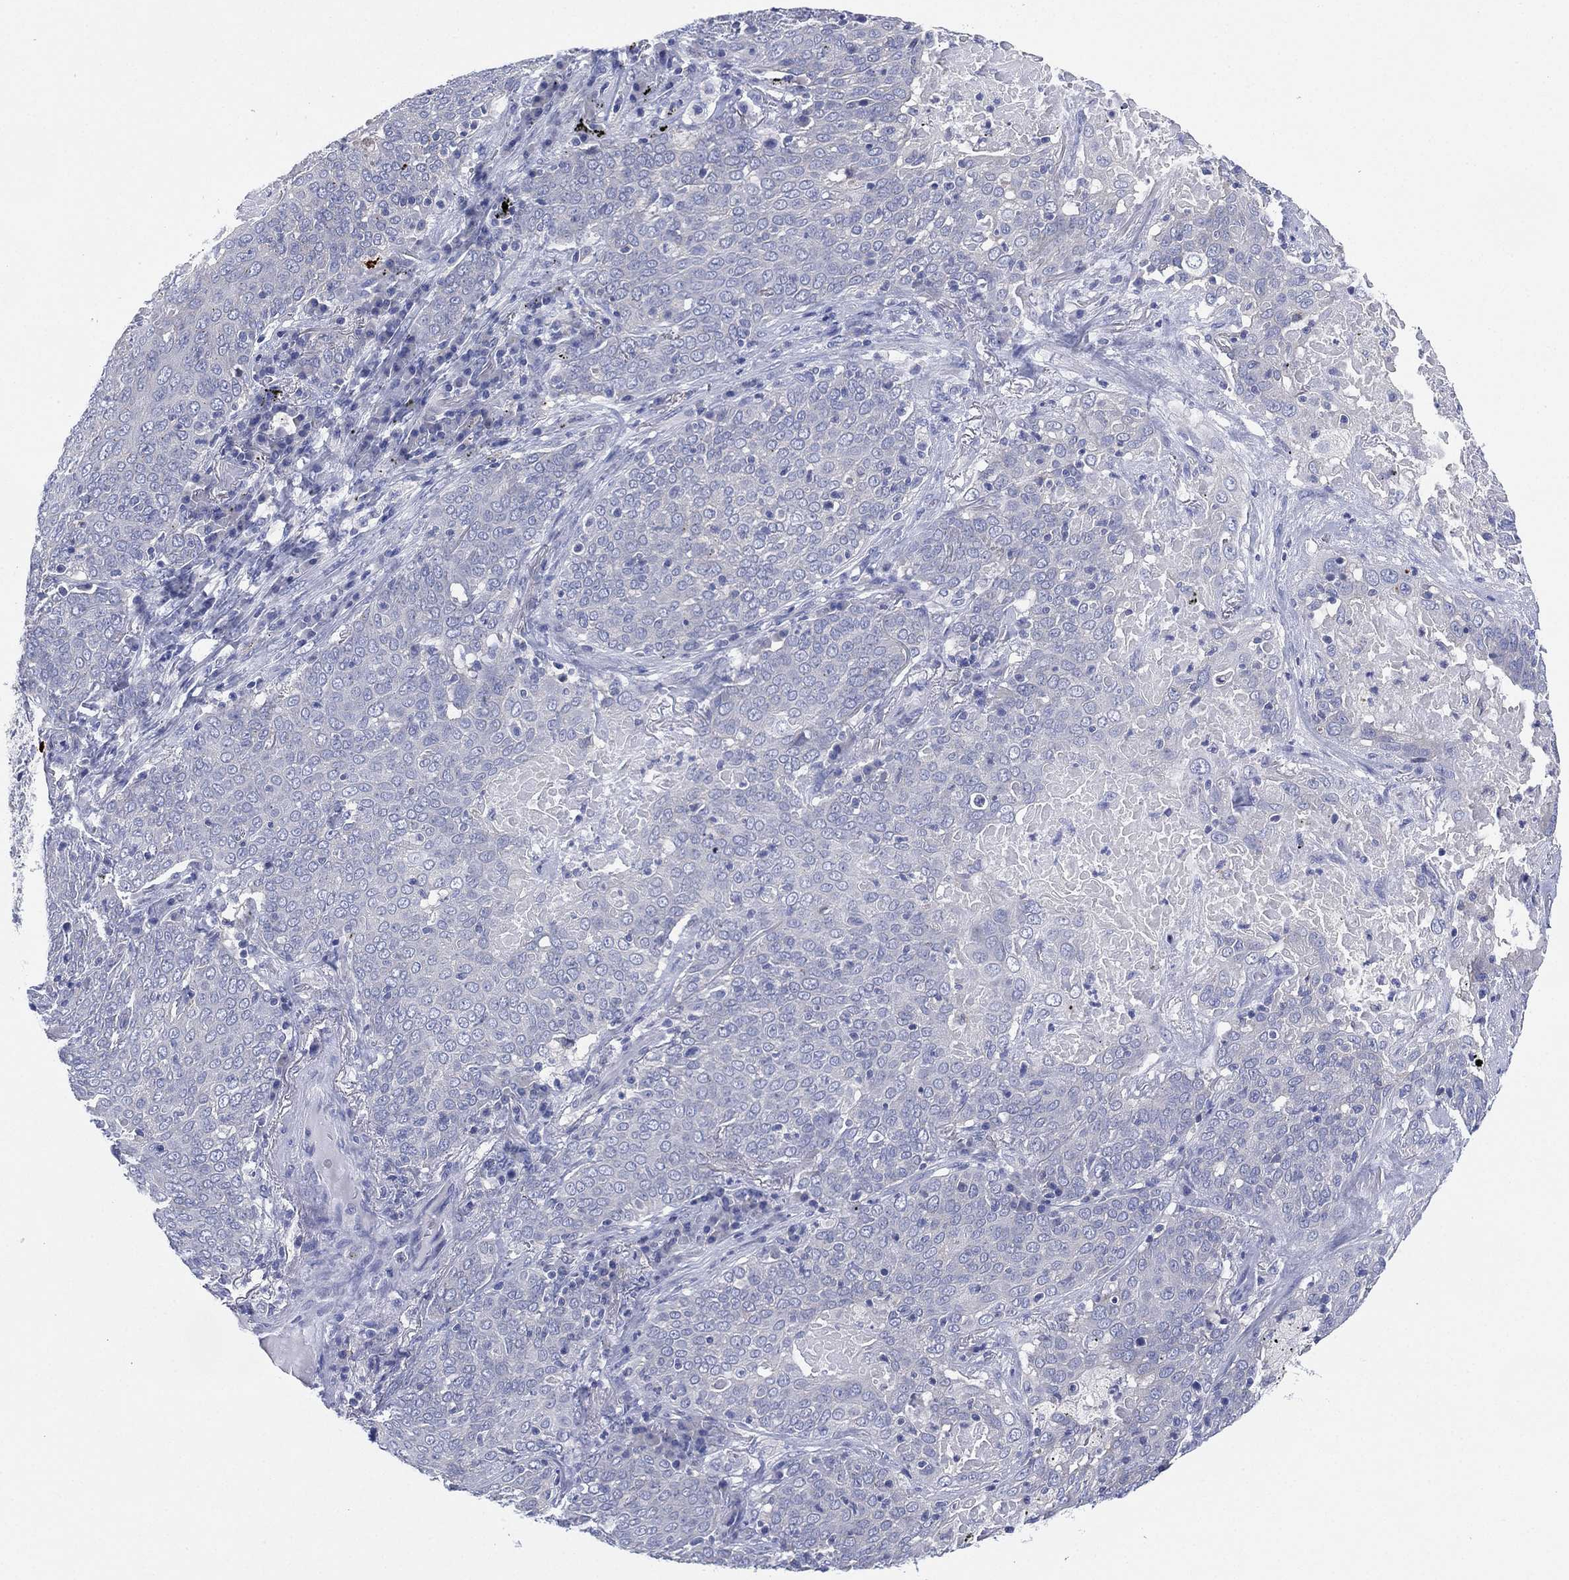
{"staining": {"intensity": "negative", "quantity": "none", "location": "none"}, "tissue": "lung cancer", "cell_type": "Tumor cells", "image_type": "cancer", "snomed": [{"axis": "morphology", "description": "Squamous cell carcinoma, NOS"}, {"axis": "topography", "description": "Lung"}], "caption": "The IHC histopathology image has no significant positivity in tumor cells of lung cancer tissue.", "gene": "CHRNA3", "patient": {"sex": "male", "age": 82}}